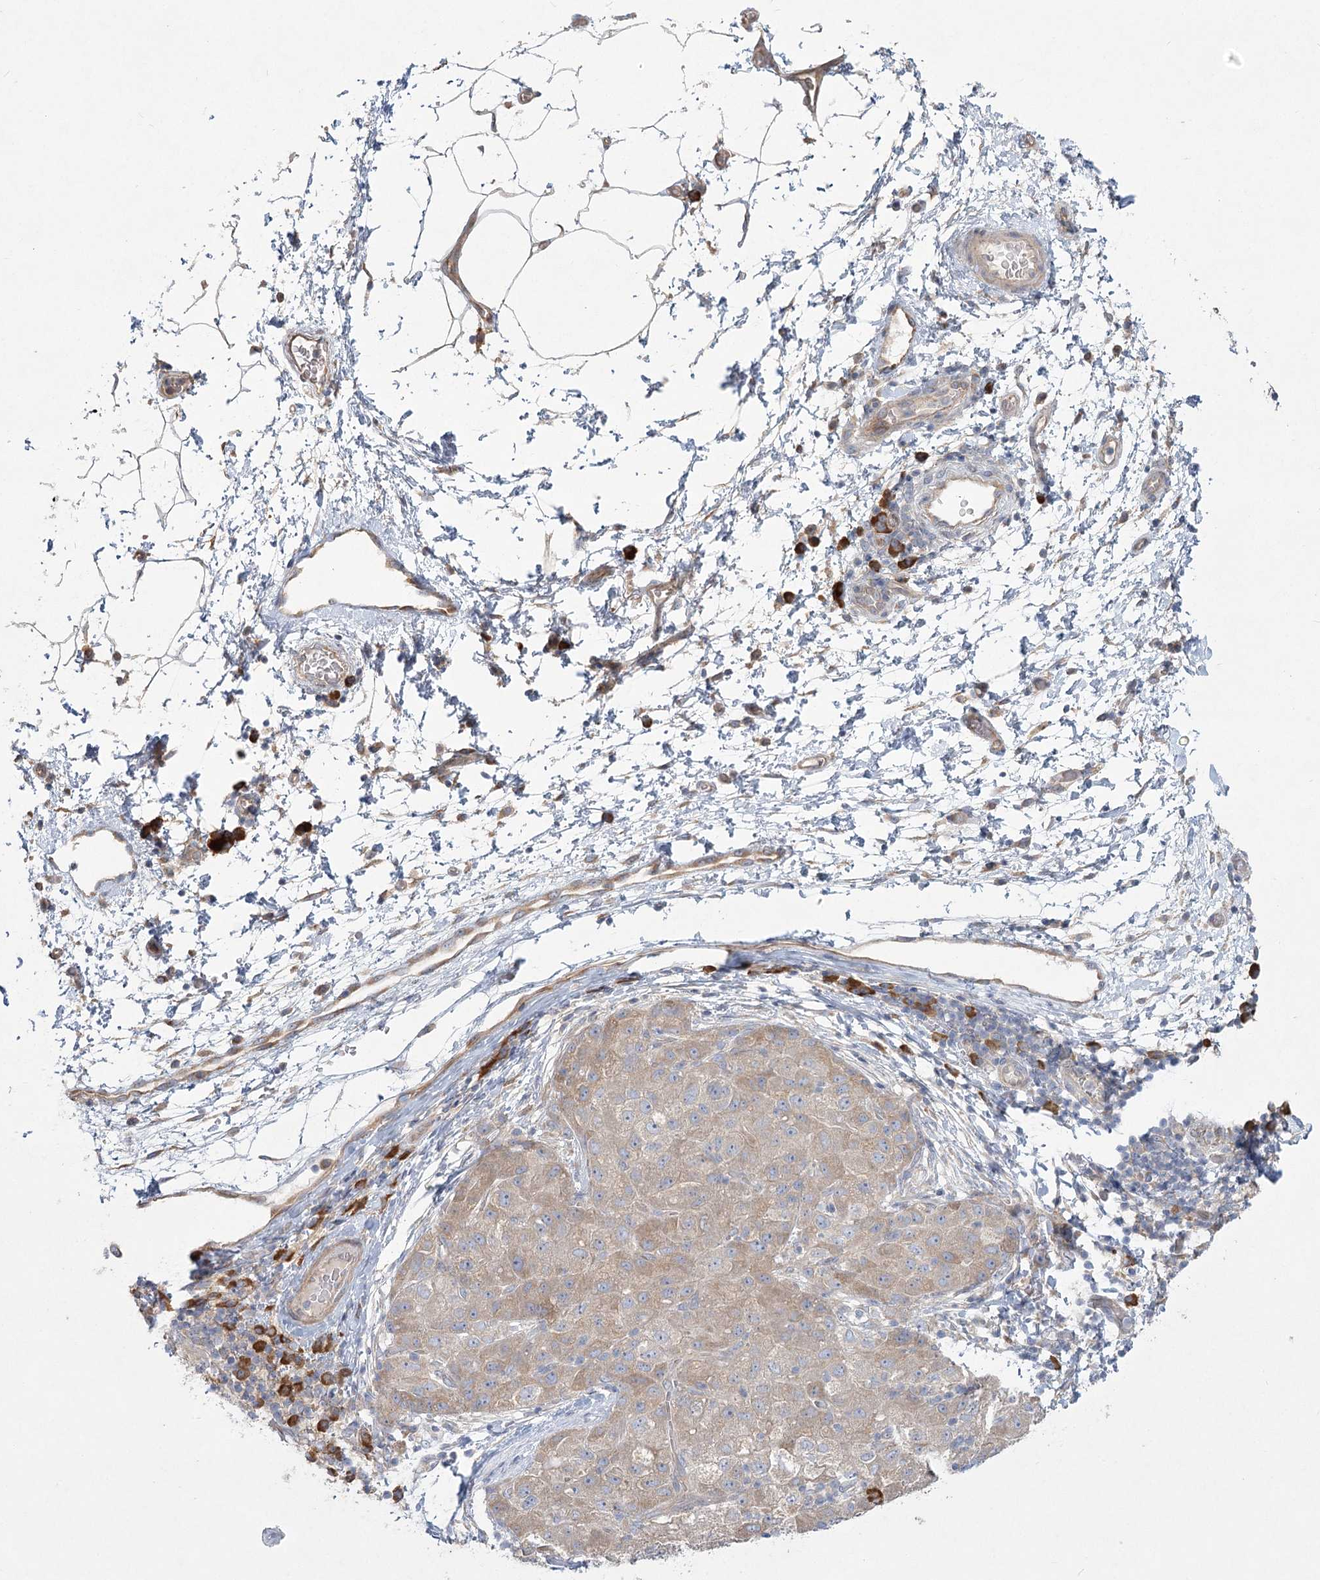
{"staining": {"intensity": "weak", "quantity": ">75%", "location": "cytoplasmic/membranous"}, "tissue": "liver cancer", "cell_type": "Tumor cells", "image_type": "cancer", "snomed": [{"axis": "morphology", "description": "Carcinoma, Hepatocellular, NOS"}, {"axis": "topography", "description": "Liver"}], "caption": "Immunohistochemistry (IHC) (DAB (3,3'-diaminobenzidine)) staining of human liver hepatocellular carcinoma reveals weak cytoplasmic/membranous protein expression in about >75% of tumor cells. (DAB (3,3'-diaminobenzidine) IHC with brightfield microscopy, high magnification).", "gene": "CAMTA1", "patient": {"sex": "male", "age": 80}}